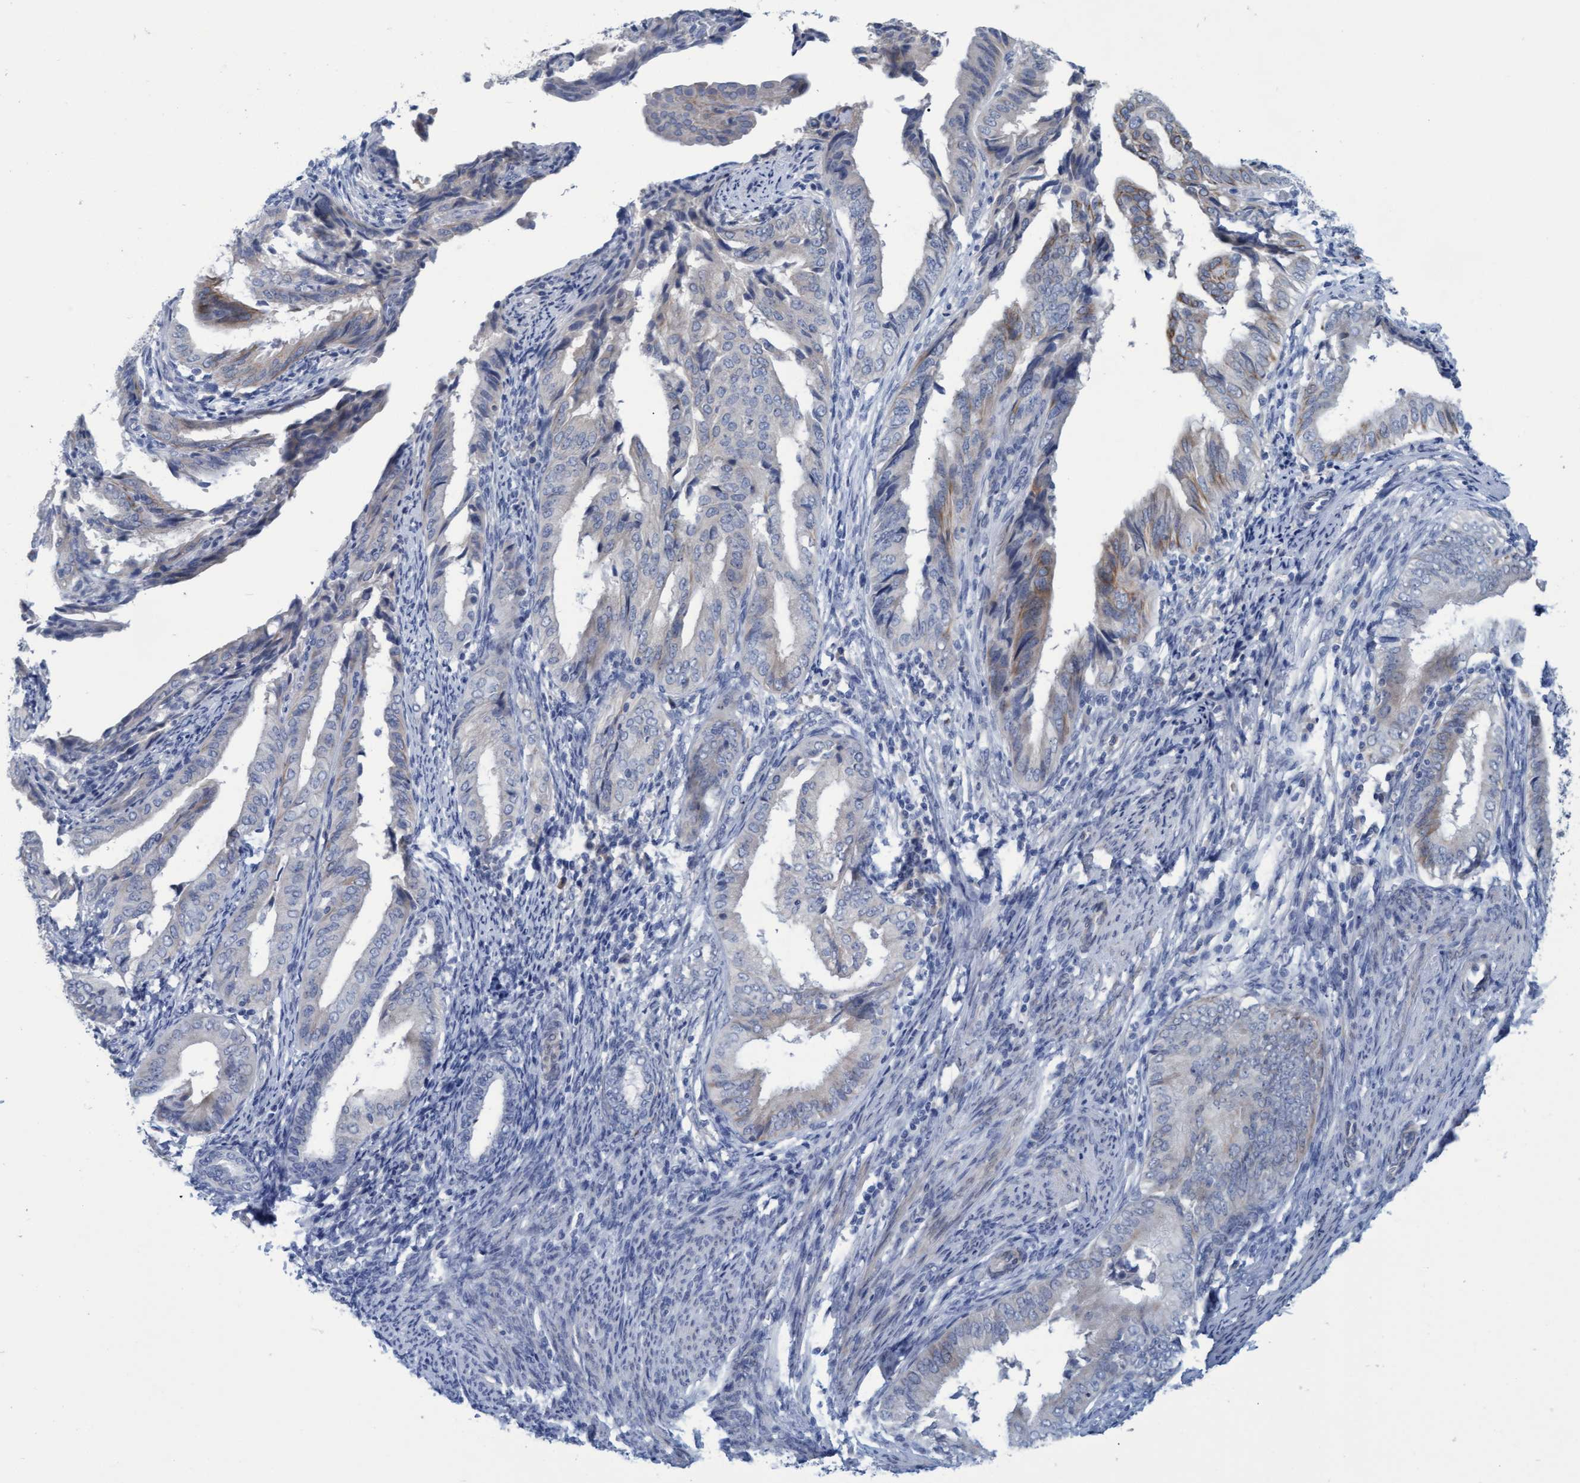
{"staining": {"intensity": "negative", "quantity": "none", "location": "none"}, "tissue": "endometrial cancer", "cell_type": "Tumor cells", "image_type": "cancer", "snomed": [{"axis": "morphology", "description": "Adenocarcinoma, NOS"}, {"axis": "topography", "description": "Endometrium"}], "caption": "Endometrial adenocarcinoma was stained to show a protein in brown. There is no significant expression in tumor cells.", "gene": "SSTR3", "patient": {"sex": "female", "age": 58}}